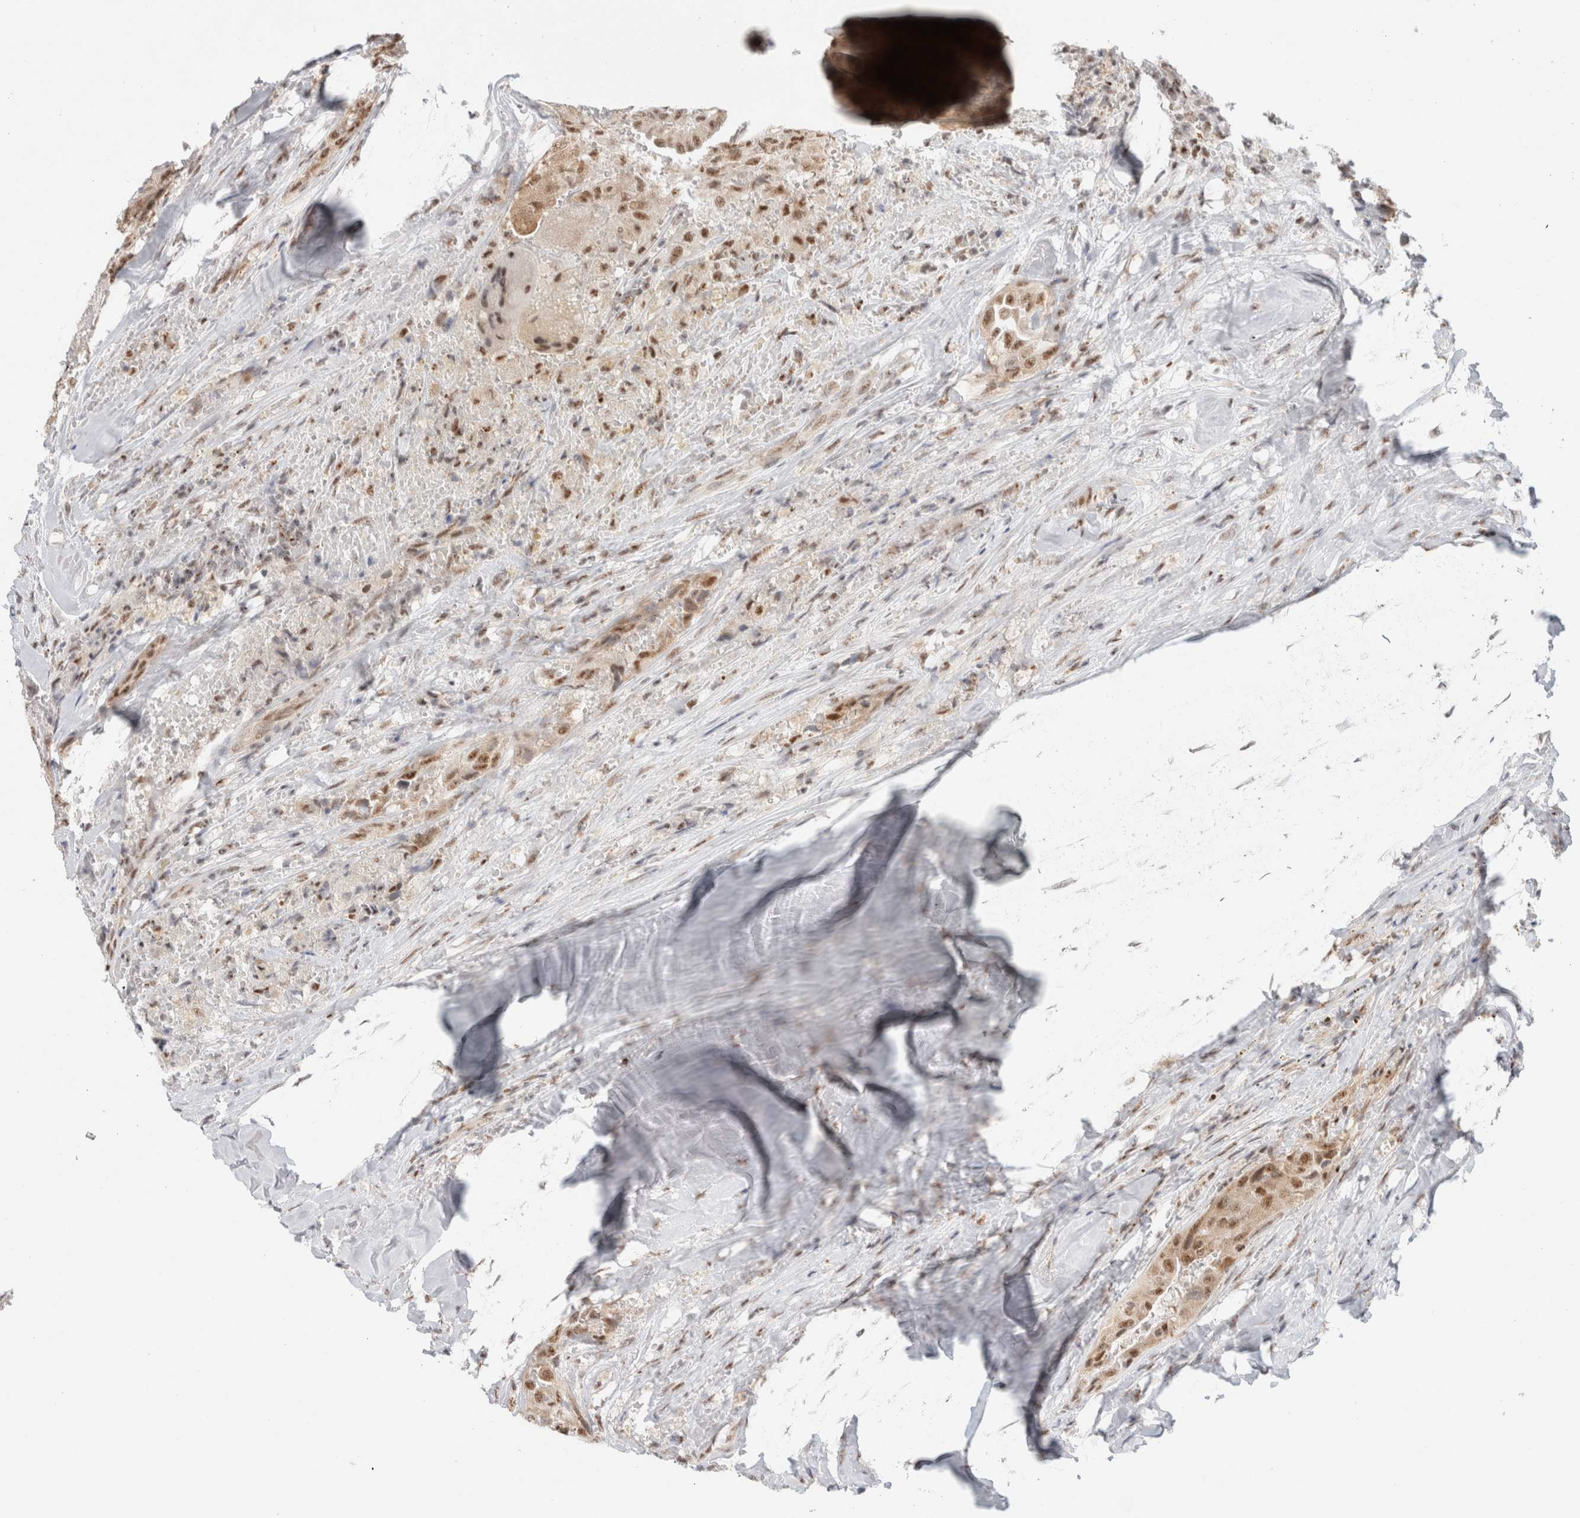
{"staining": {"intensity": "moderate", "quantity": ">75%", "location": "nuclear"}, "tissue": "thyroid cancer", "cell_type": "Tumor cells", "image_type": "cancer", "snomed": [{"axis": "morphology", "description": "Papillary adenocarcinoma, NOS"}, {"axis": "topography", "description": "Thyroid gland"}], "caption": "IHC micrograph of human thyroid cancer (papillary adenocarcinoma) stained for a protein (brown), which demonstrates medium levels of moderate nuclear positivity in approximately >75% of tumor cells.", "gene": "TRMT12", "patient": {"sex": "male", "age": 77}}